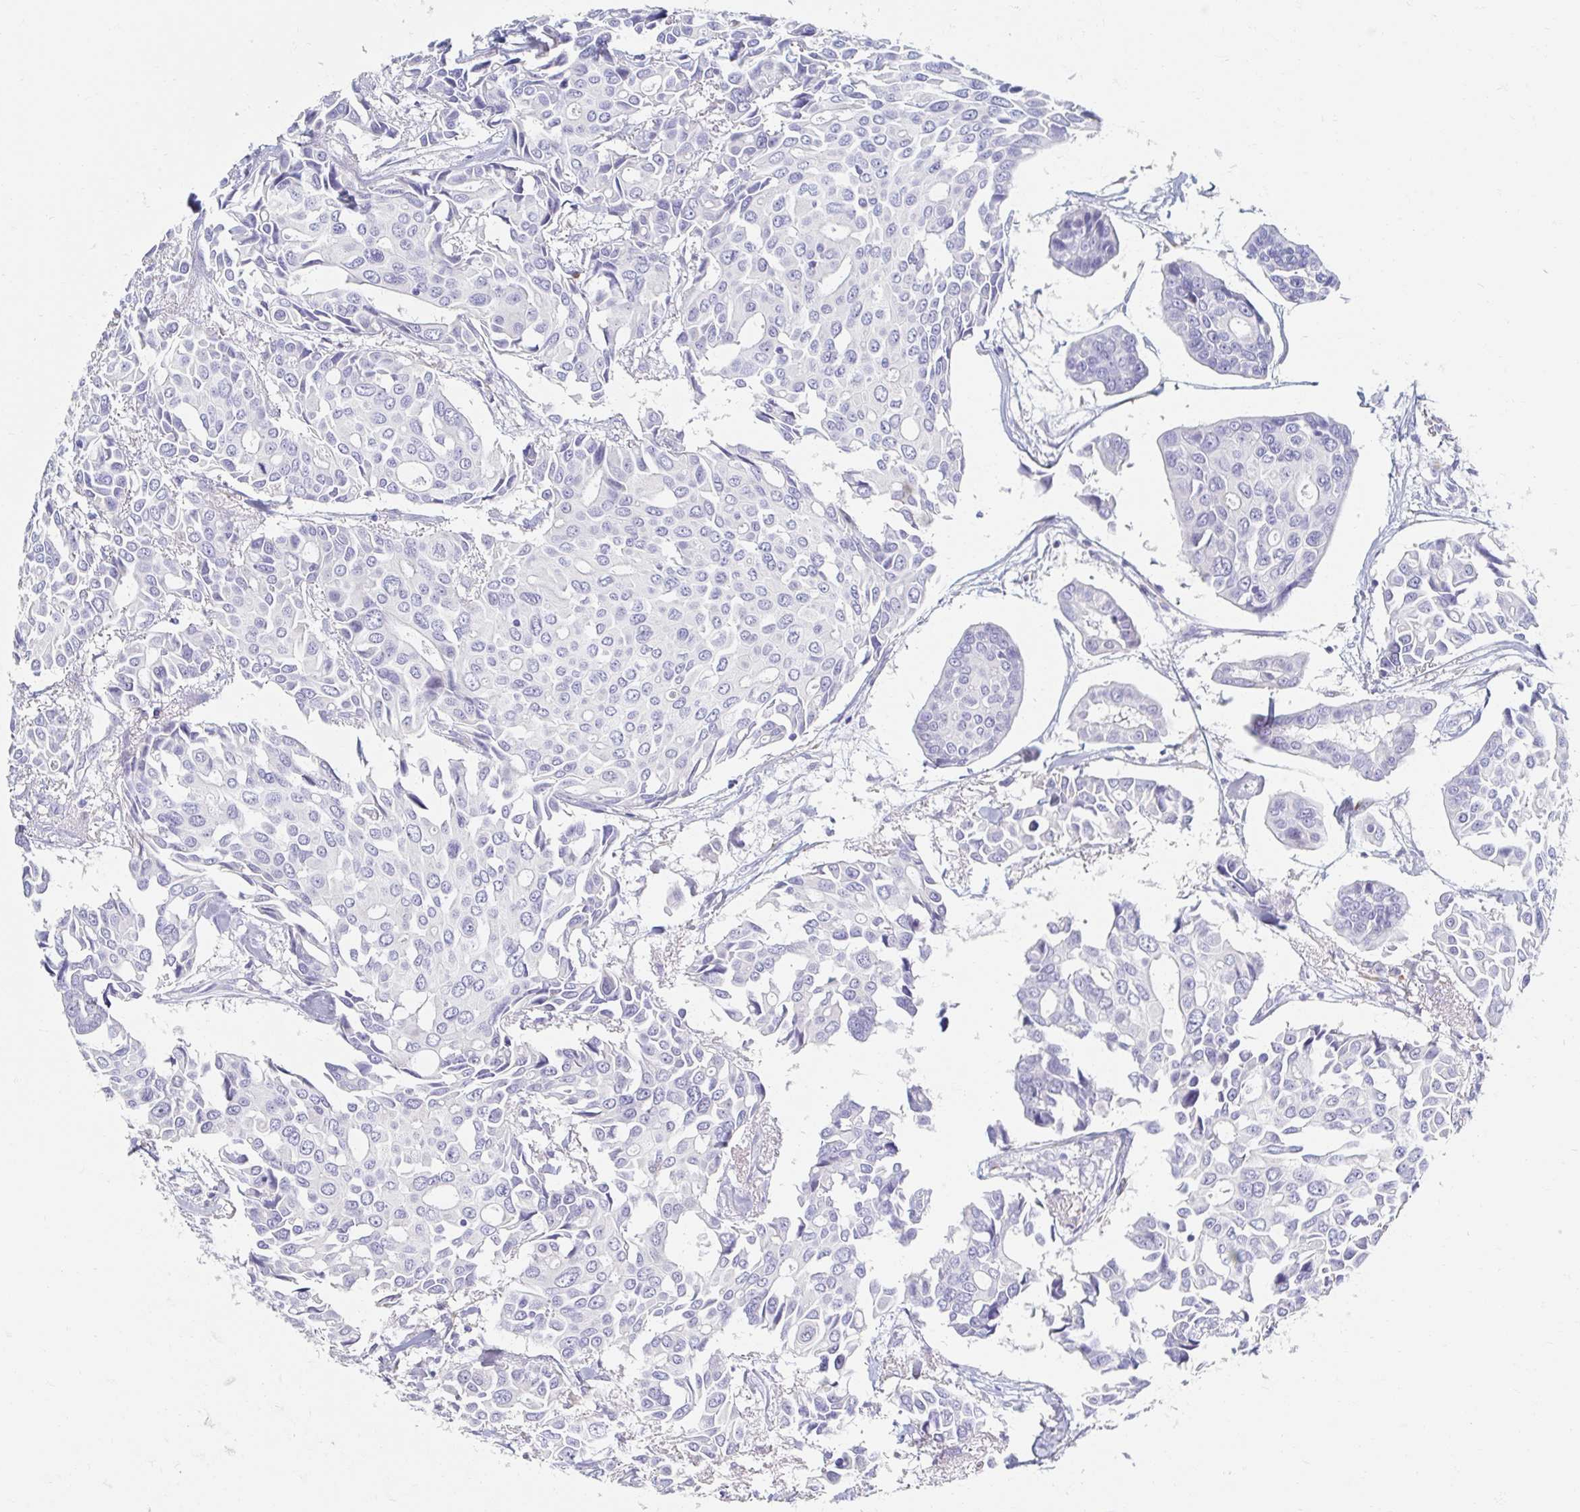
{"staining": {"intensity": "negative", "quantity": "none", "location": "none"}, "tissue": "breast cancer", "cell_type": "Tumor cells", "image_type": "cancer", "snomed": [{"axis": "morphology", "description": "Duct carcinoma"}, {"axis": "topography", "description": "Breast"}], "caption": "DAB immunohistochemical staining of breast infiltrating ductal carcinoma exhibits no significant expression in tumor cells.", "gene": "MYLK2", "patient": {"sex": "female", "age": 54}}